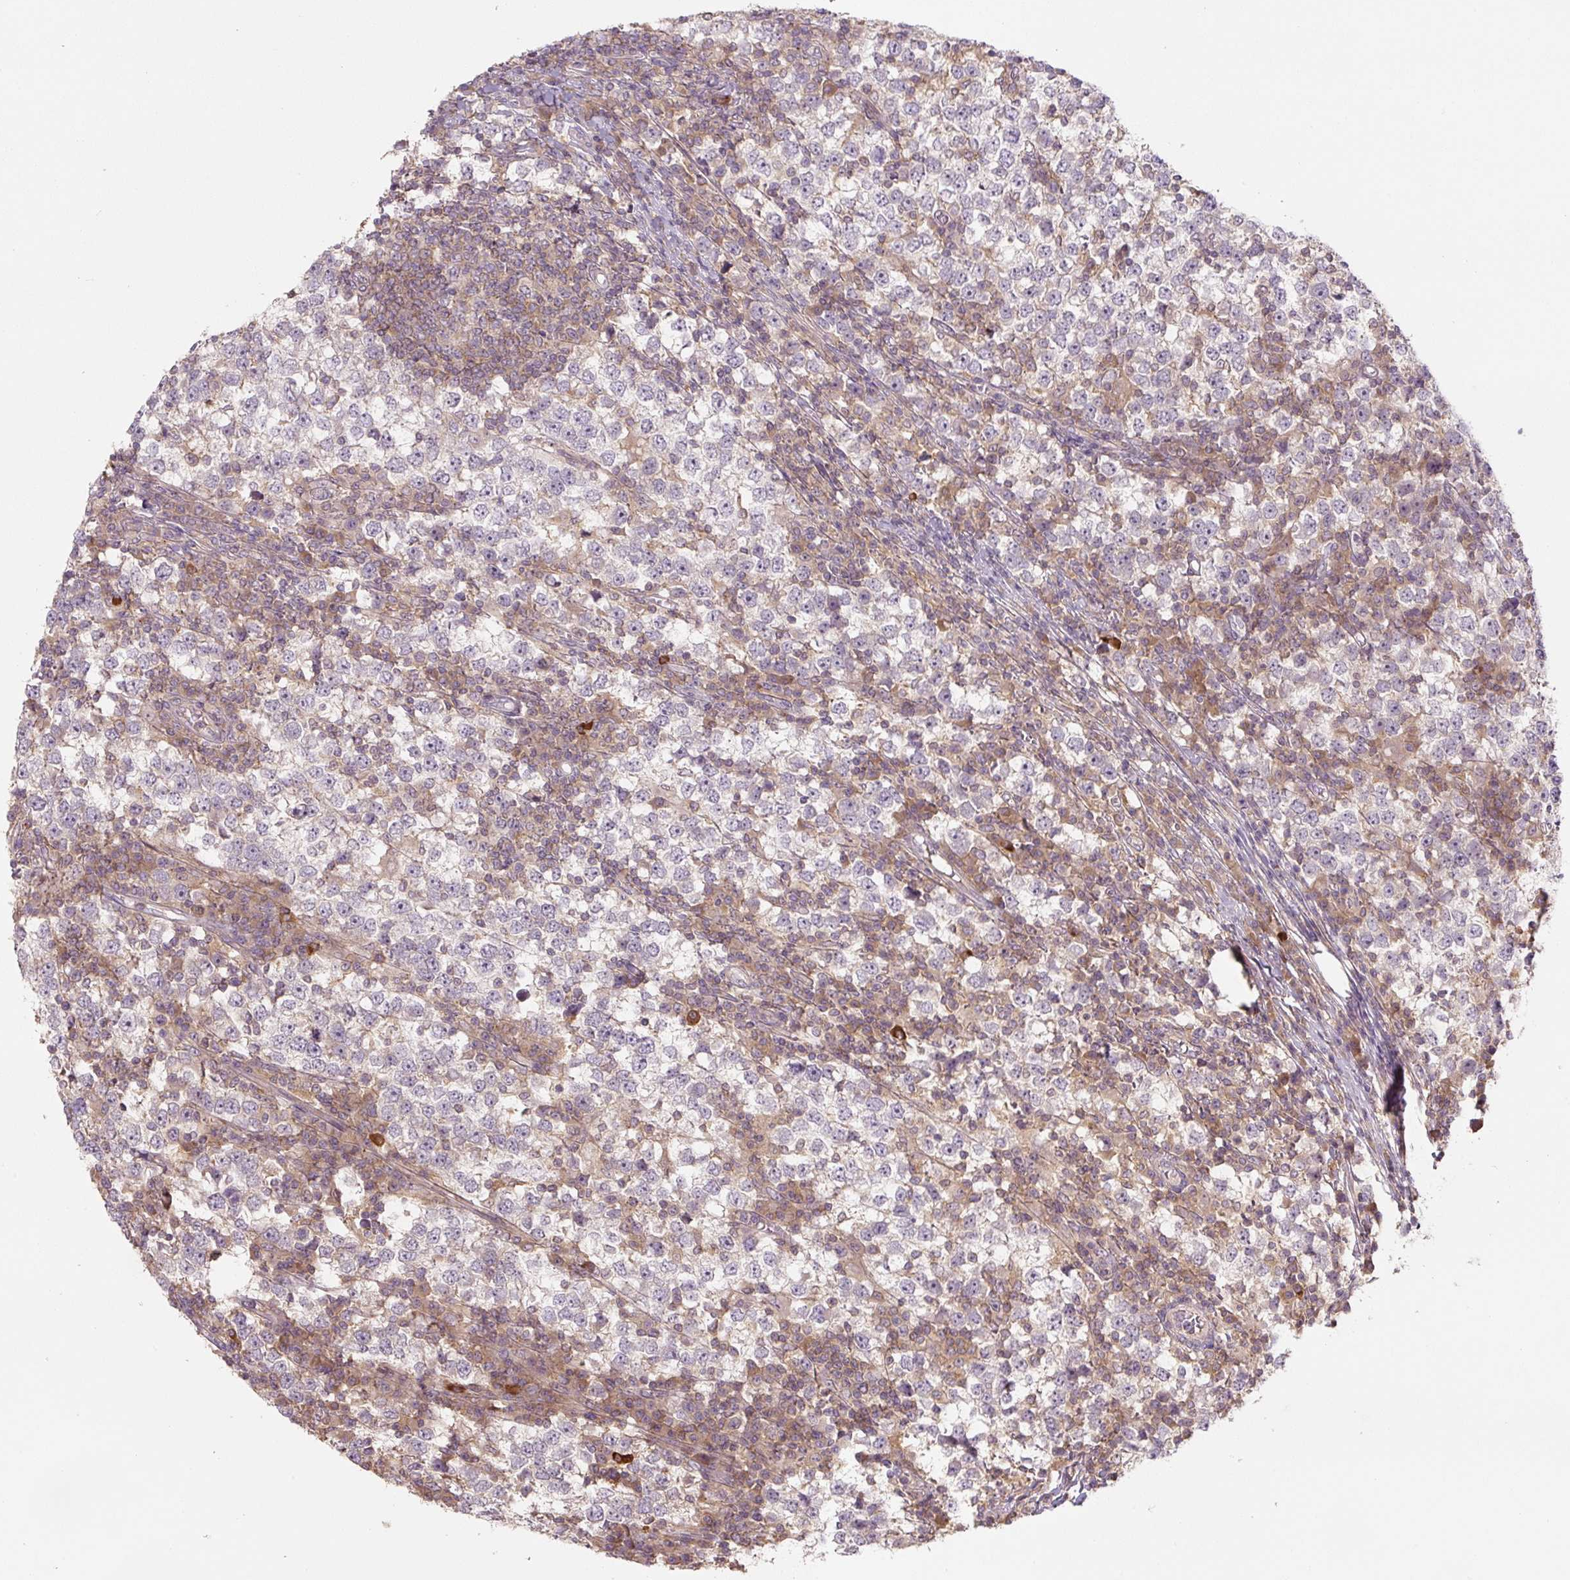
{"staining": {"intensity": "negative", "quantity": "none", "location": "none"}, "tissue": "testis cancer", "cell_type": "Tumor cells", "image_type": "cancer", "snomed": [{"axis": "morphology", "description": "Seminoma, NOS"}, {"axis": "topography", "description": "Testis"}], "caption": "Seminoma (testis) was stained to show a protein in brown. There is no significant positivity in tumor cells. The staining was performed using DAB (3,3'-diaminobenzidine) to visualize the protein expression in brown, while the nuclei were stained in blue with hematoxylin (Magnification: 20x).", "gene": "C2orf73", "patient": {"sex": "male", "age": 65}}